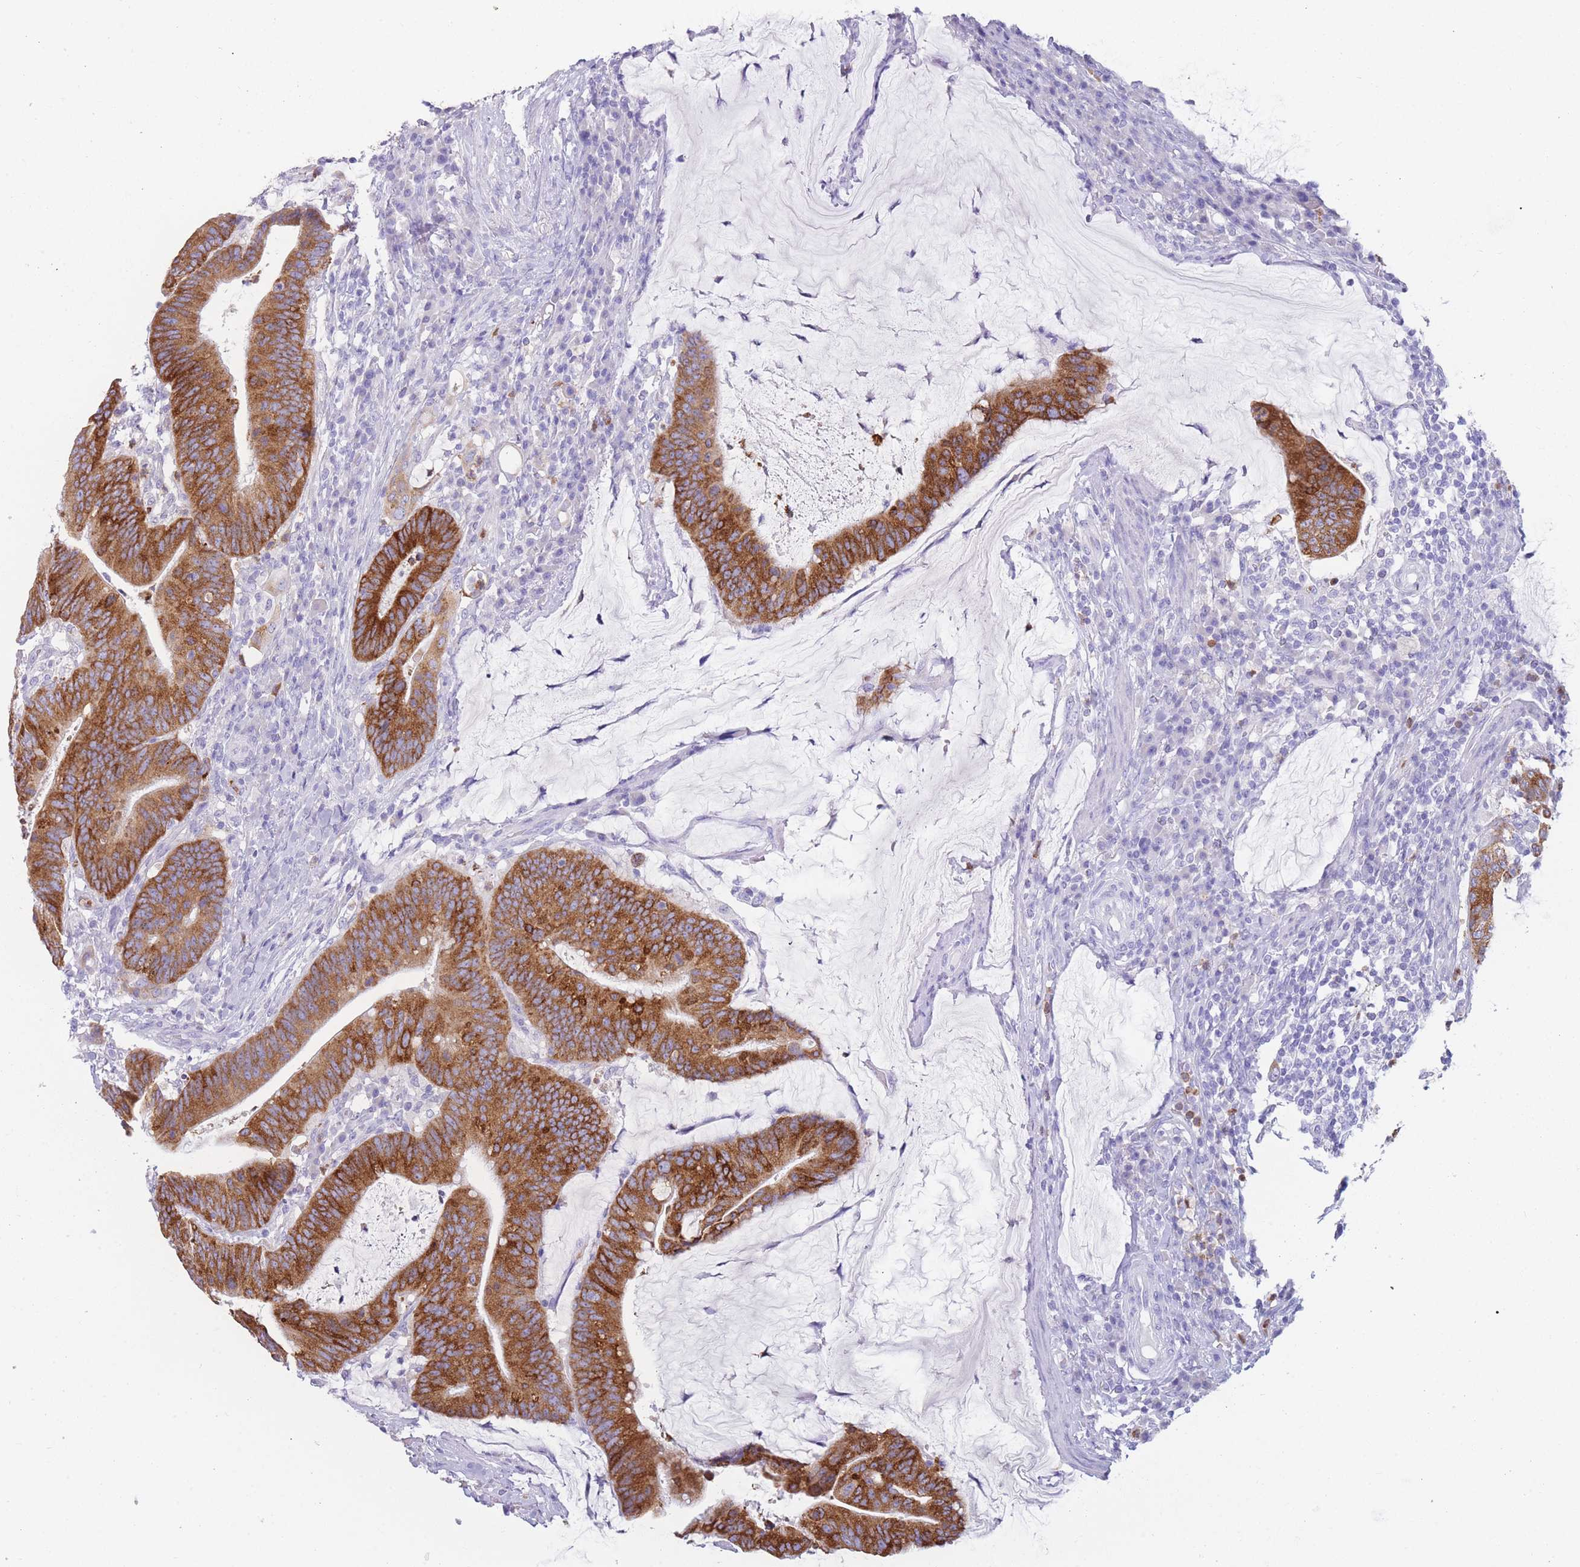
{"staining": {"intensity": "strong", "quantity": ">75%", "location": "cytoplasmic/membranous"}, "tissue": "colorectal cancer", "cell_type": "Tumor cells", "image_type": "cancer", "snomed": [{"axis": "morphology", "description": "Adenocarcinoma, NOS"}, {"axis": "topography", "description": "Colon"}], "caption": "Brown immunohistochemical staining in colorectal adenocarcinoma reveals strong cytoplasmic/membranous expression in about >75% of tumor cells.", "gene": "ZNF627", "patient": {"sex": "female", "age": 66}}